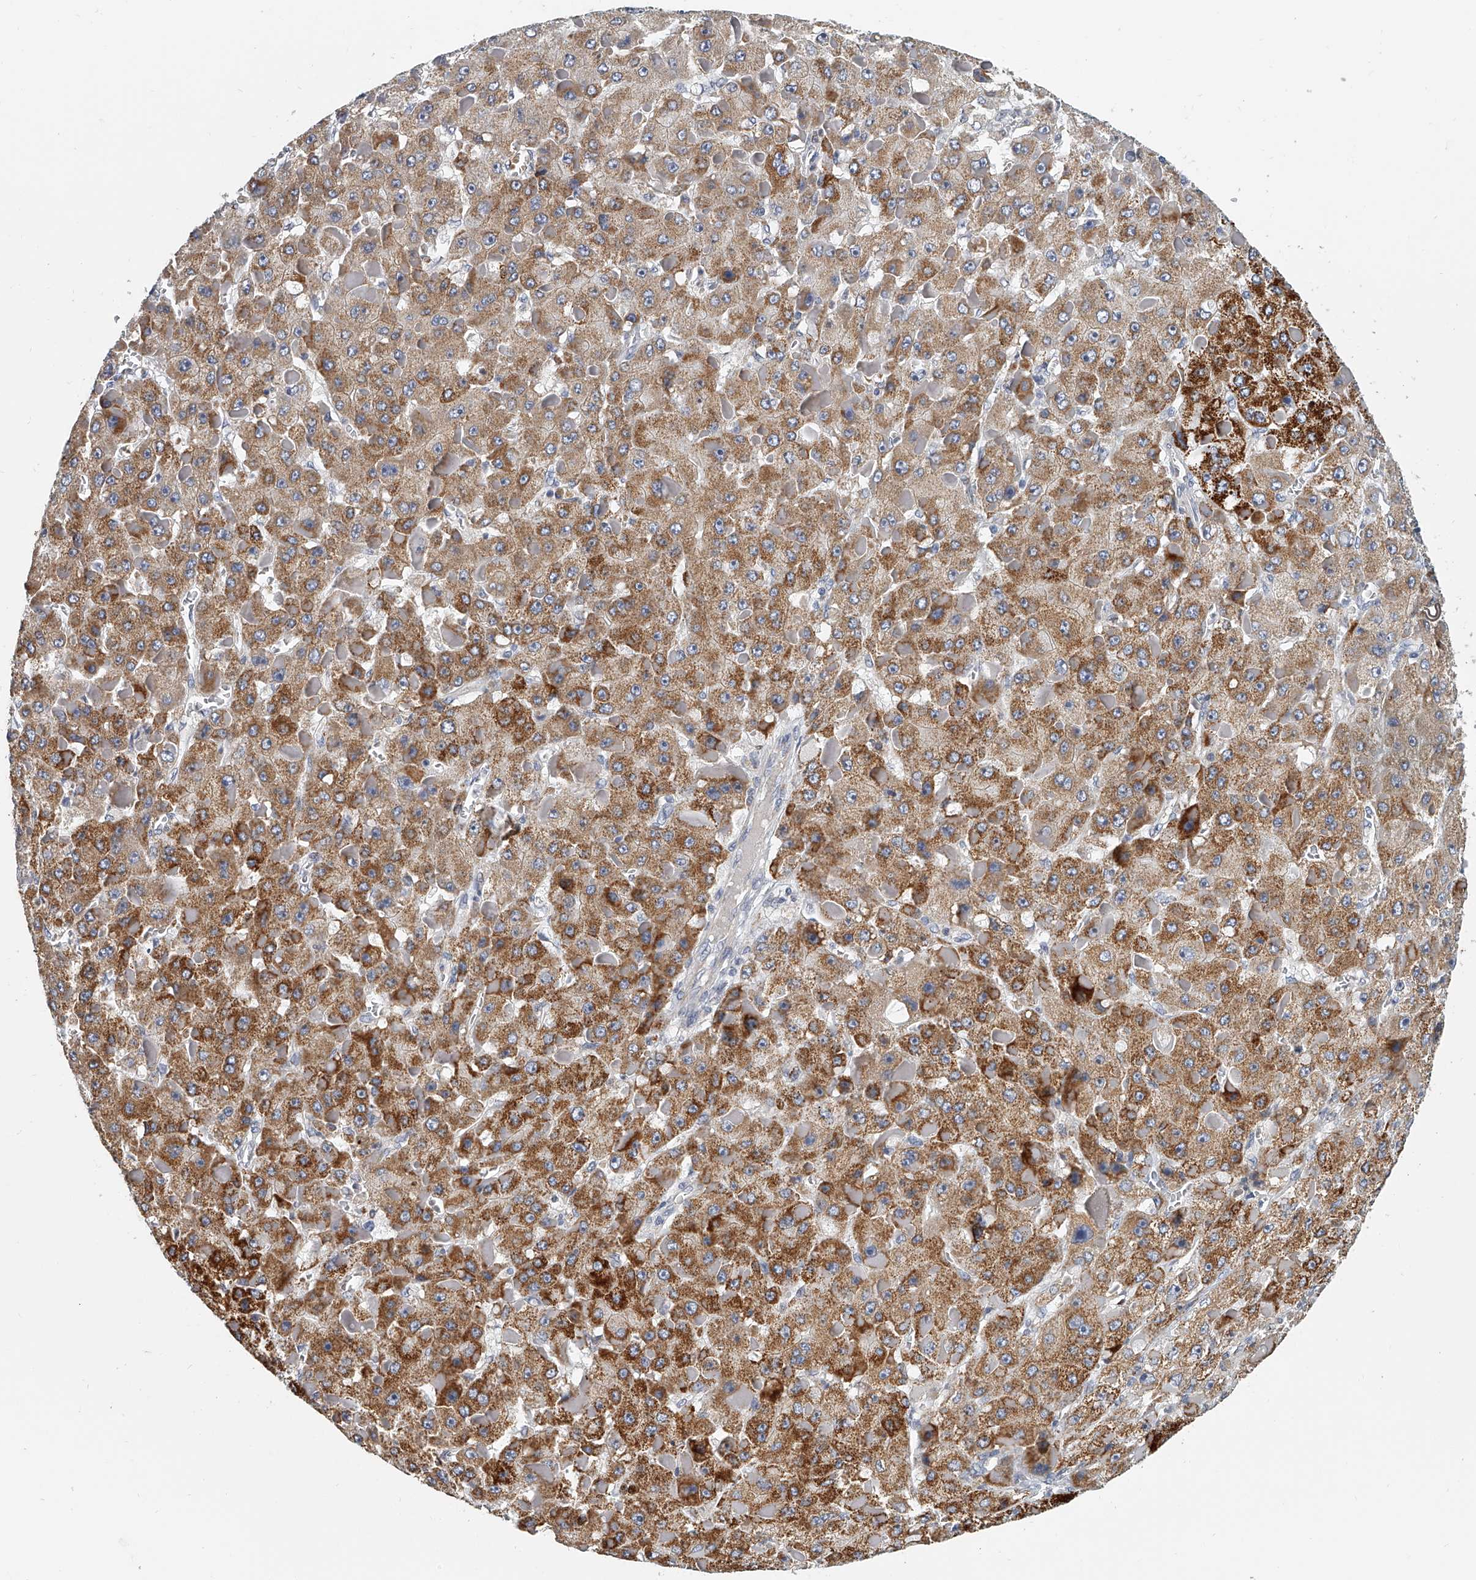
{"staining": {"intensity": "strong", "quantity": ">75%", "location": "cytoplasmic/membranous"}, "tissue": "liver cancer", "cell_type": "Tumor cells", "image_type": "cancer", "snomed": [{"axis": "morphology", "description": "Carcinoma, Hepatocellular, NOS"}, {"axis": "topography", "description": "Liver"}], "caption": "Immunohistochemical staining of human liver cancer (hepatocellular carcinoma) exhibits high levels of strong cytoplasmic/membranous protein staining in approximately >75% of tumor cells.", "gene": "KLHL7", "patient": {"sex": "female", "age": 73}}